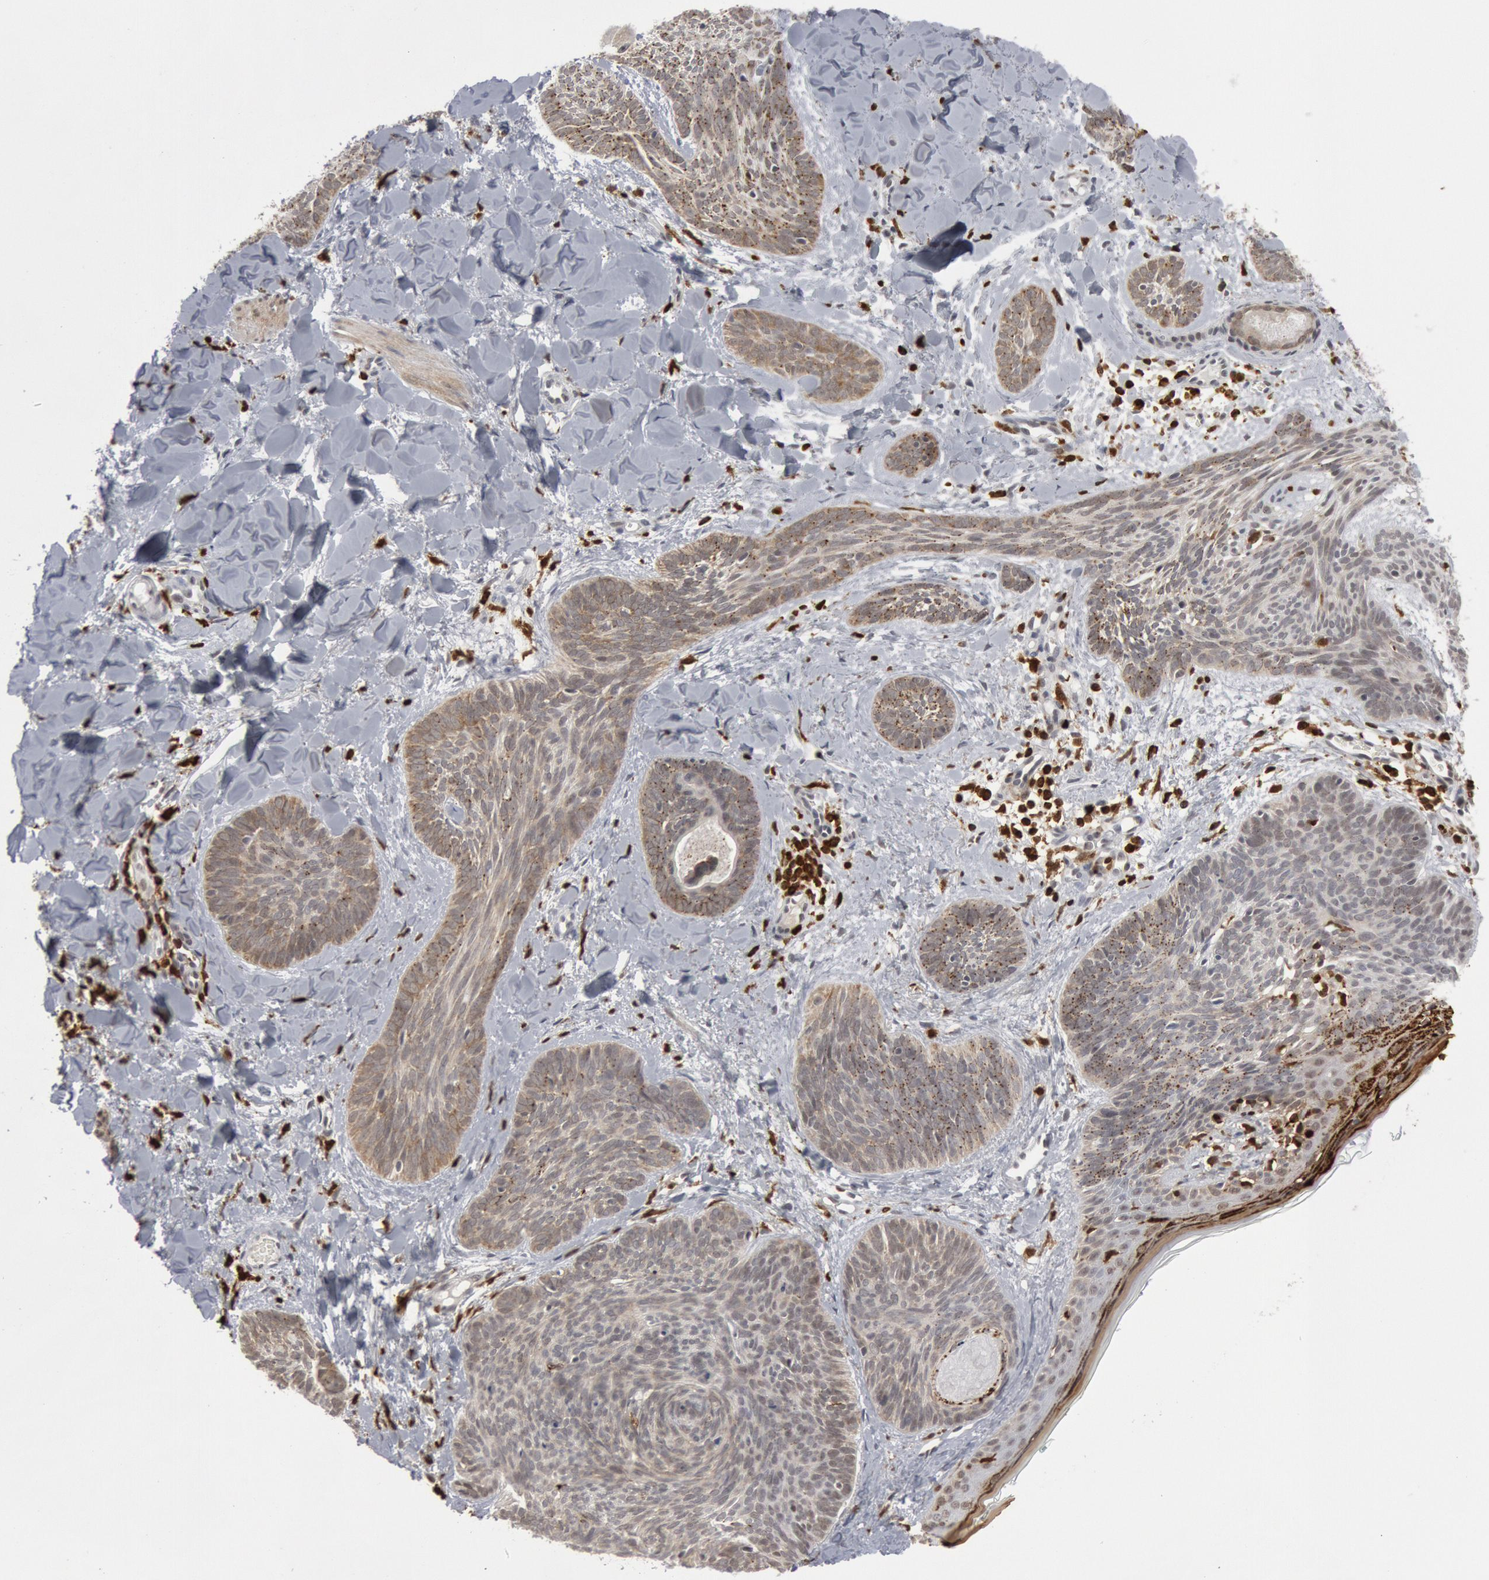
{"staining": {"intensity": "weak", "quantity": ">75%", "location": "cytoplasmic/membranous"}, "tissue": "skin cancer", "cell_type": "Tumor cells", "image_type": "cancer", "snomed": [{"axis": "morphology", "description": "Basal cell carcinoma"}, {"axis": "topography", "description": "Skin"}], "caption": "This micrograph displays immunohistochemistry (IHC) staining of skin cancer (basal cell carcinoma), with low weak cytoplasmic/membranous positivity in about >75% of tumor cells.", "gene": "PTPN6", "patient": {"sex": "female", "age": 81}}